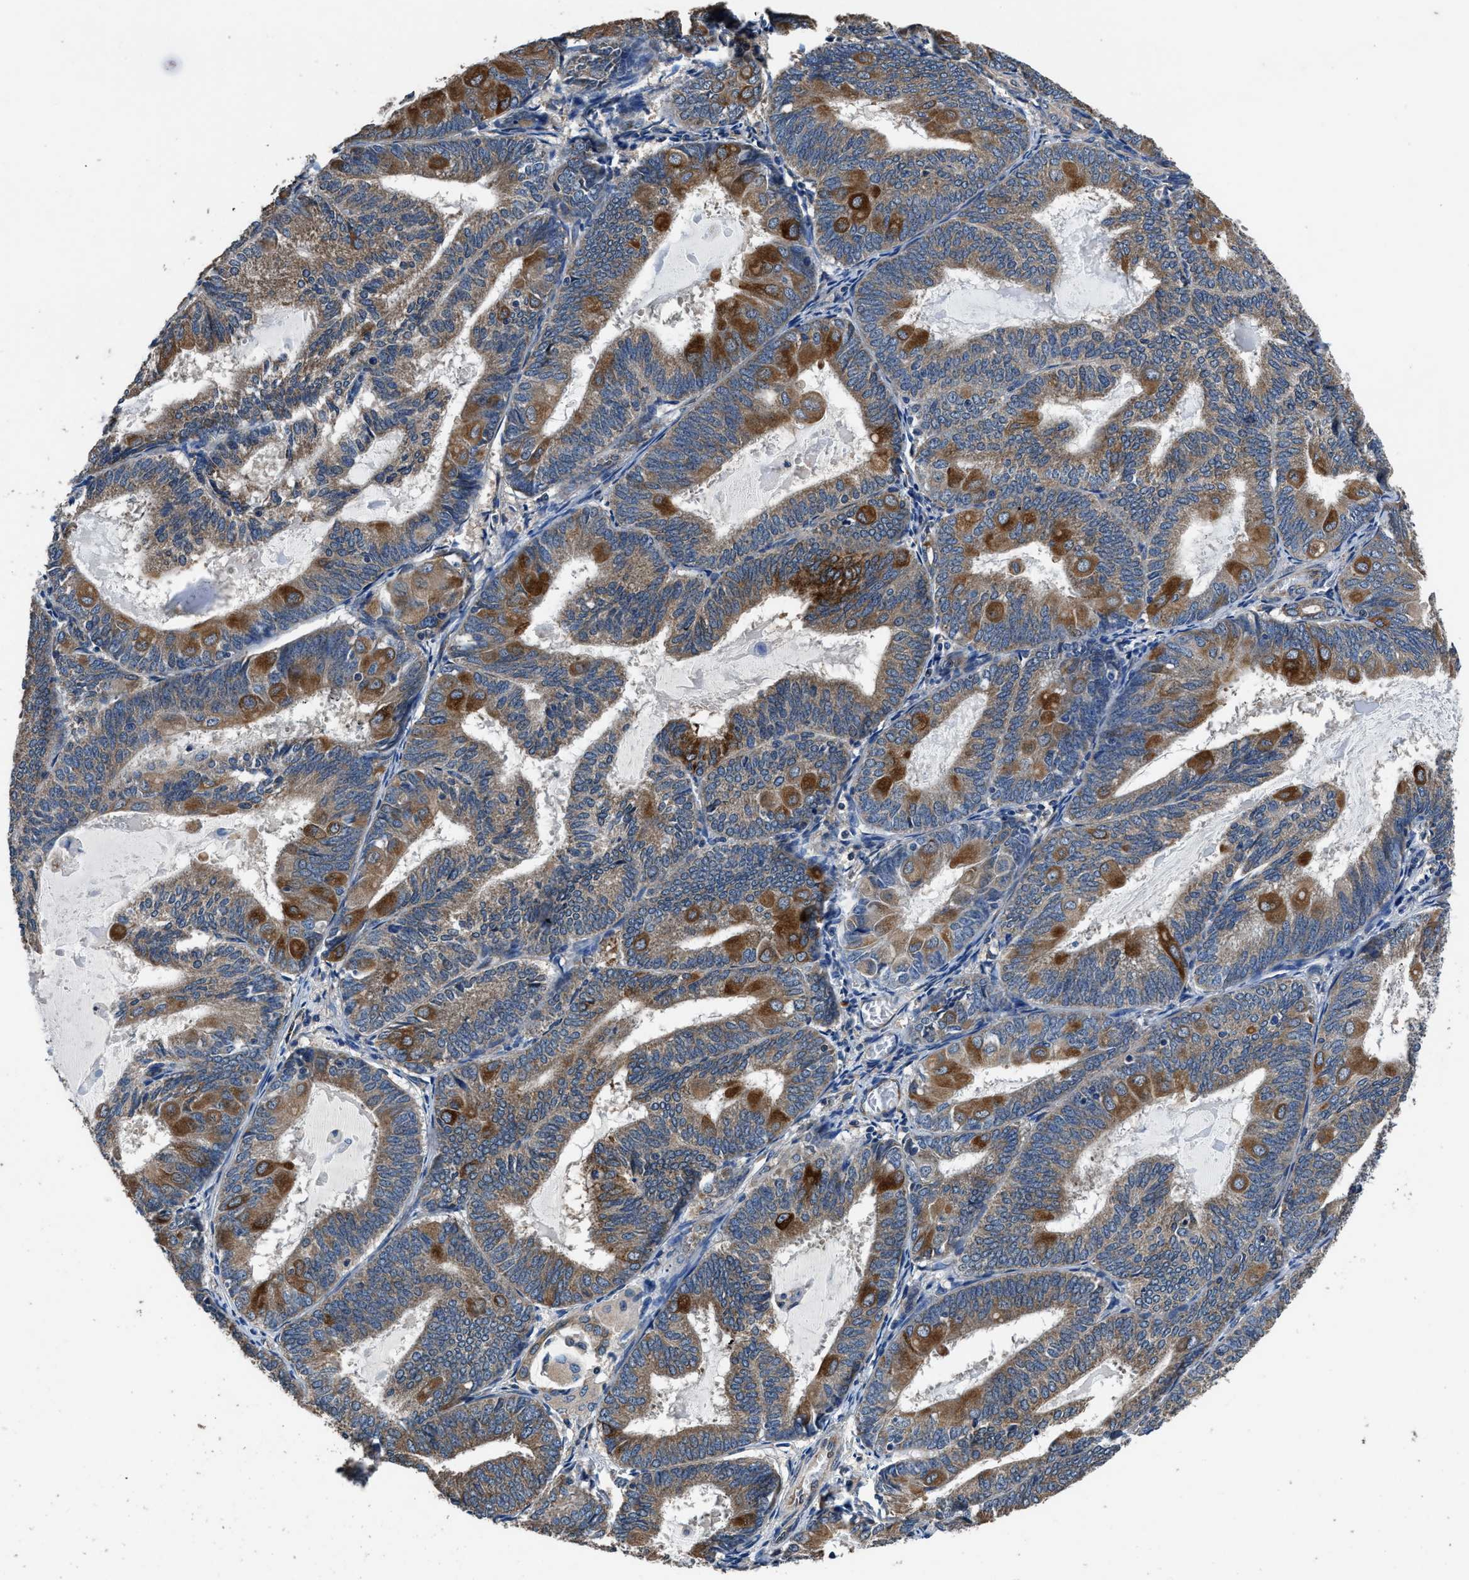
{"staining": {"intensity": "strong", "quantity": ">75%", "location": "cytoplasmic/membranous"}, "tissue": "endometrial cancer", "cell_type": "Tumor cells", "image_type": "cancer", "snomed": [{"axis": "morphology", "description": "Adenocarcinoma, NOS"}, {"axis": "topography", "description": "Endometrium"}], "caption": "Protein expression analysis of endometrial cancer (adenocarcinoma) displays strong cytoplasmic/membranous positivity in about >75% of tumor cells. (DAB IHC with brightfield microscopy, high magnification).", "gene": "DHRS7B", "patient": {"sex": "female", "age": 81}}